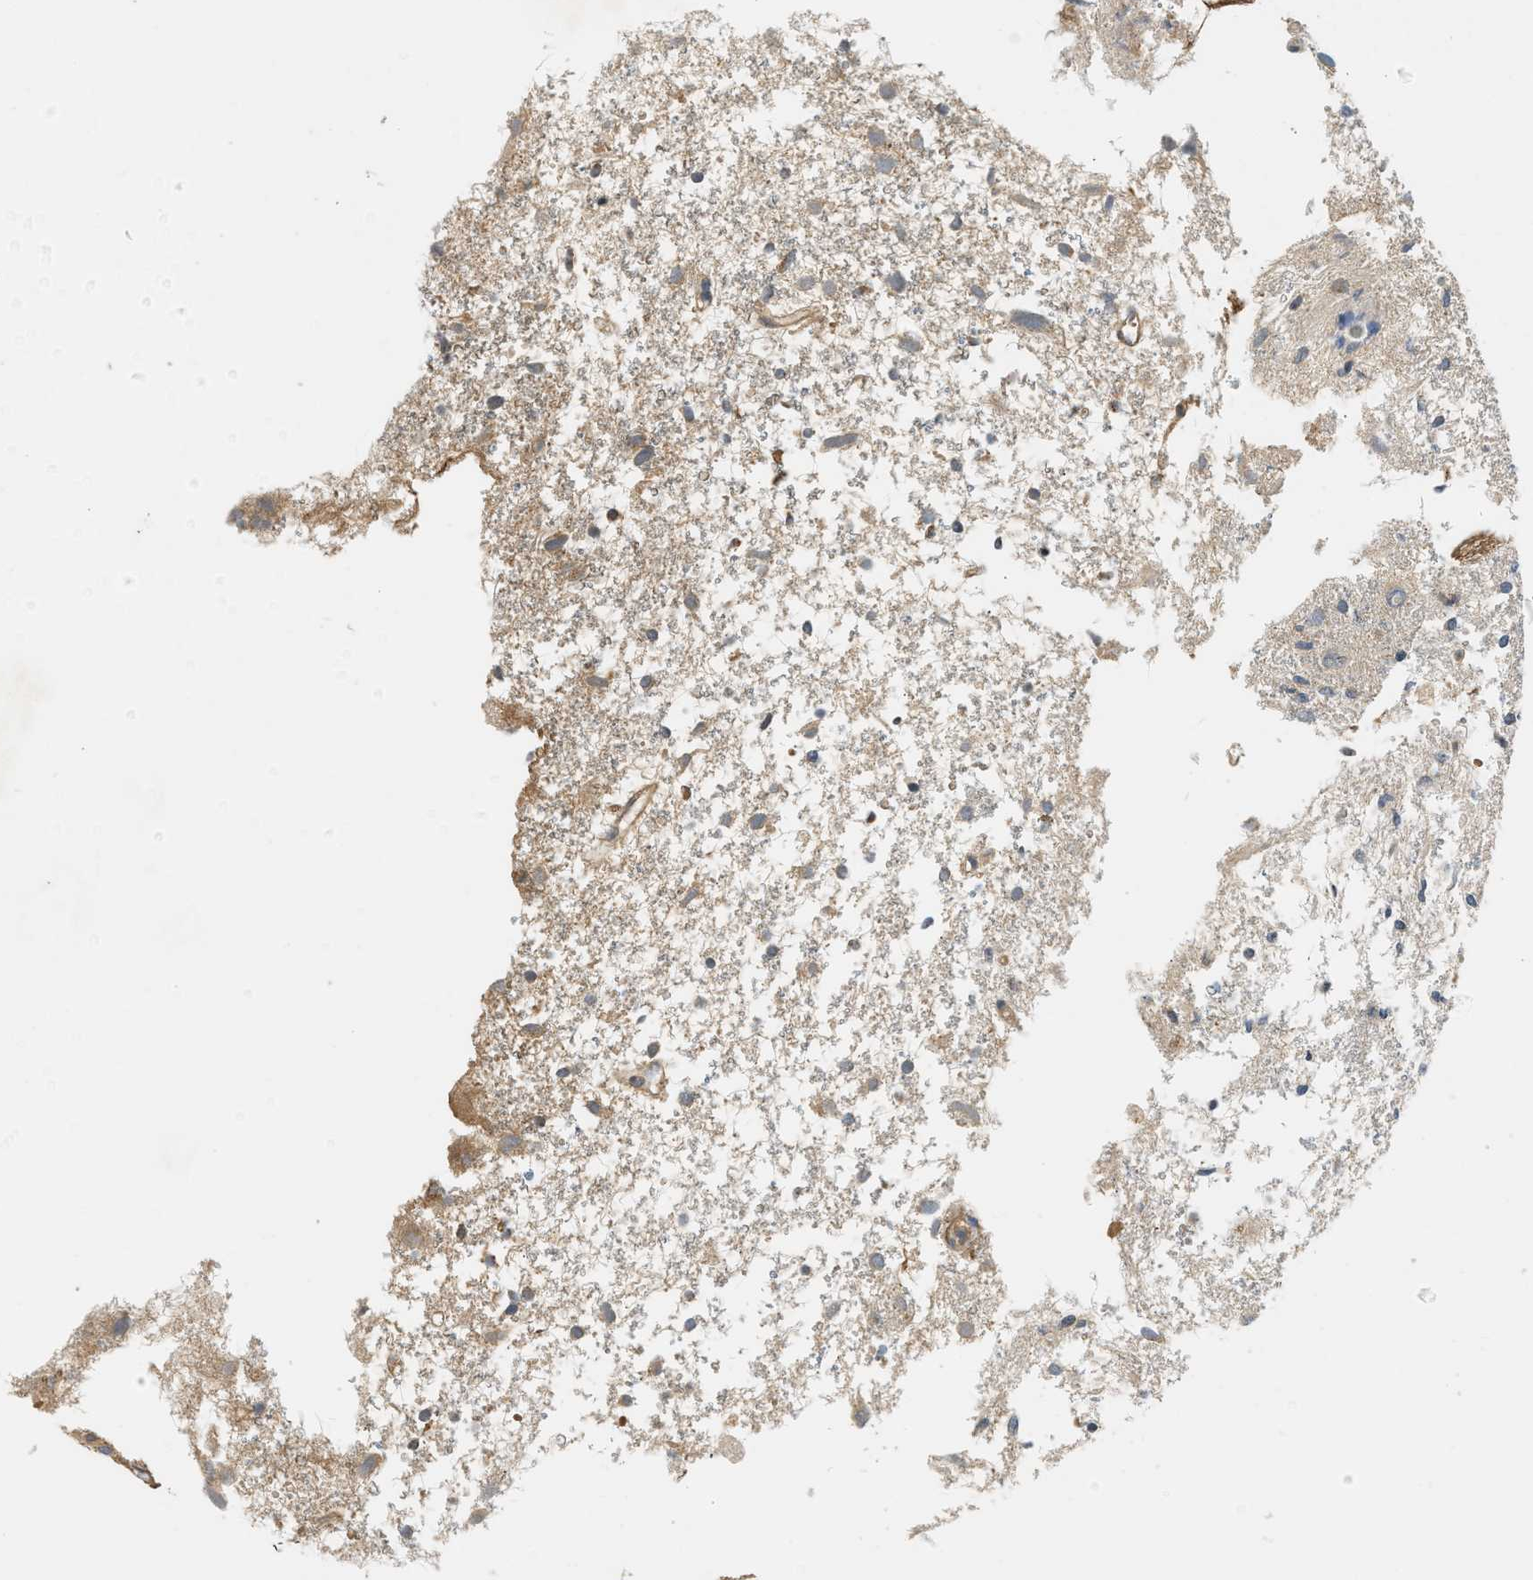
{"staining": {"intensity": "weak", "quantity": "<25%", "location": "cytoplasmic/membranous"}, "tissue": "glioma", "cell_type": "Tumor cells", "image_type": "cancer", "snomed": [{"axis": "morphology", "description": "Glioma, malignant, High grade"}, {"axis": "topography", "description": "Brain"}], "caption": "The histopathology image reveals no significant expression in tumor cells of glioma.", "gene": "ADCY8", "patient": {"sex": "female", "age": 59}}